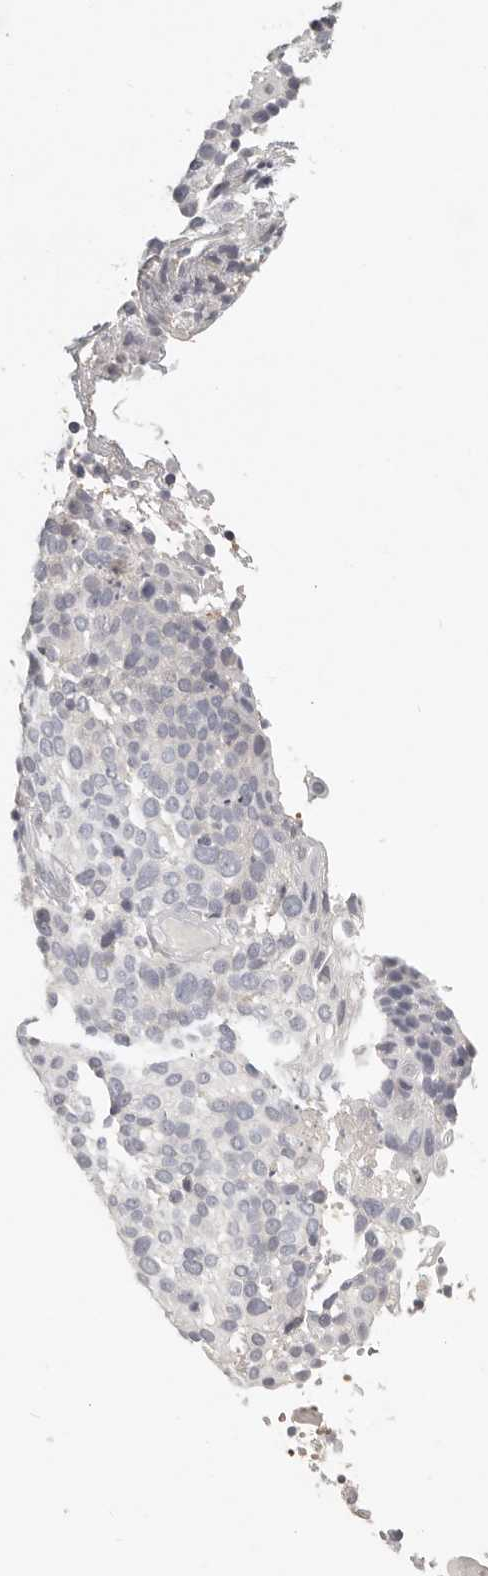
{"staining": {"intensity": "negative", "quantity": "none", "location": "none"}, "tissue": "cervical cancer", "cell_type": "Tumor cells", "image_type": "cancer", "snomed": [{"axis": "morphology", "description": "Squamous cell carcinoma, NOS"}, {"axis": "topography", "description": "Cervix"}], "caption": "There is no significant expression in tumor cells of cervical squamous cell carcinoma.", "gene": "TMEM63B", "patient": {"sex": "female", "age": 74}}